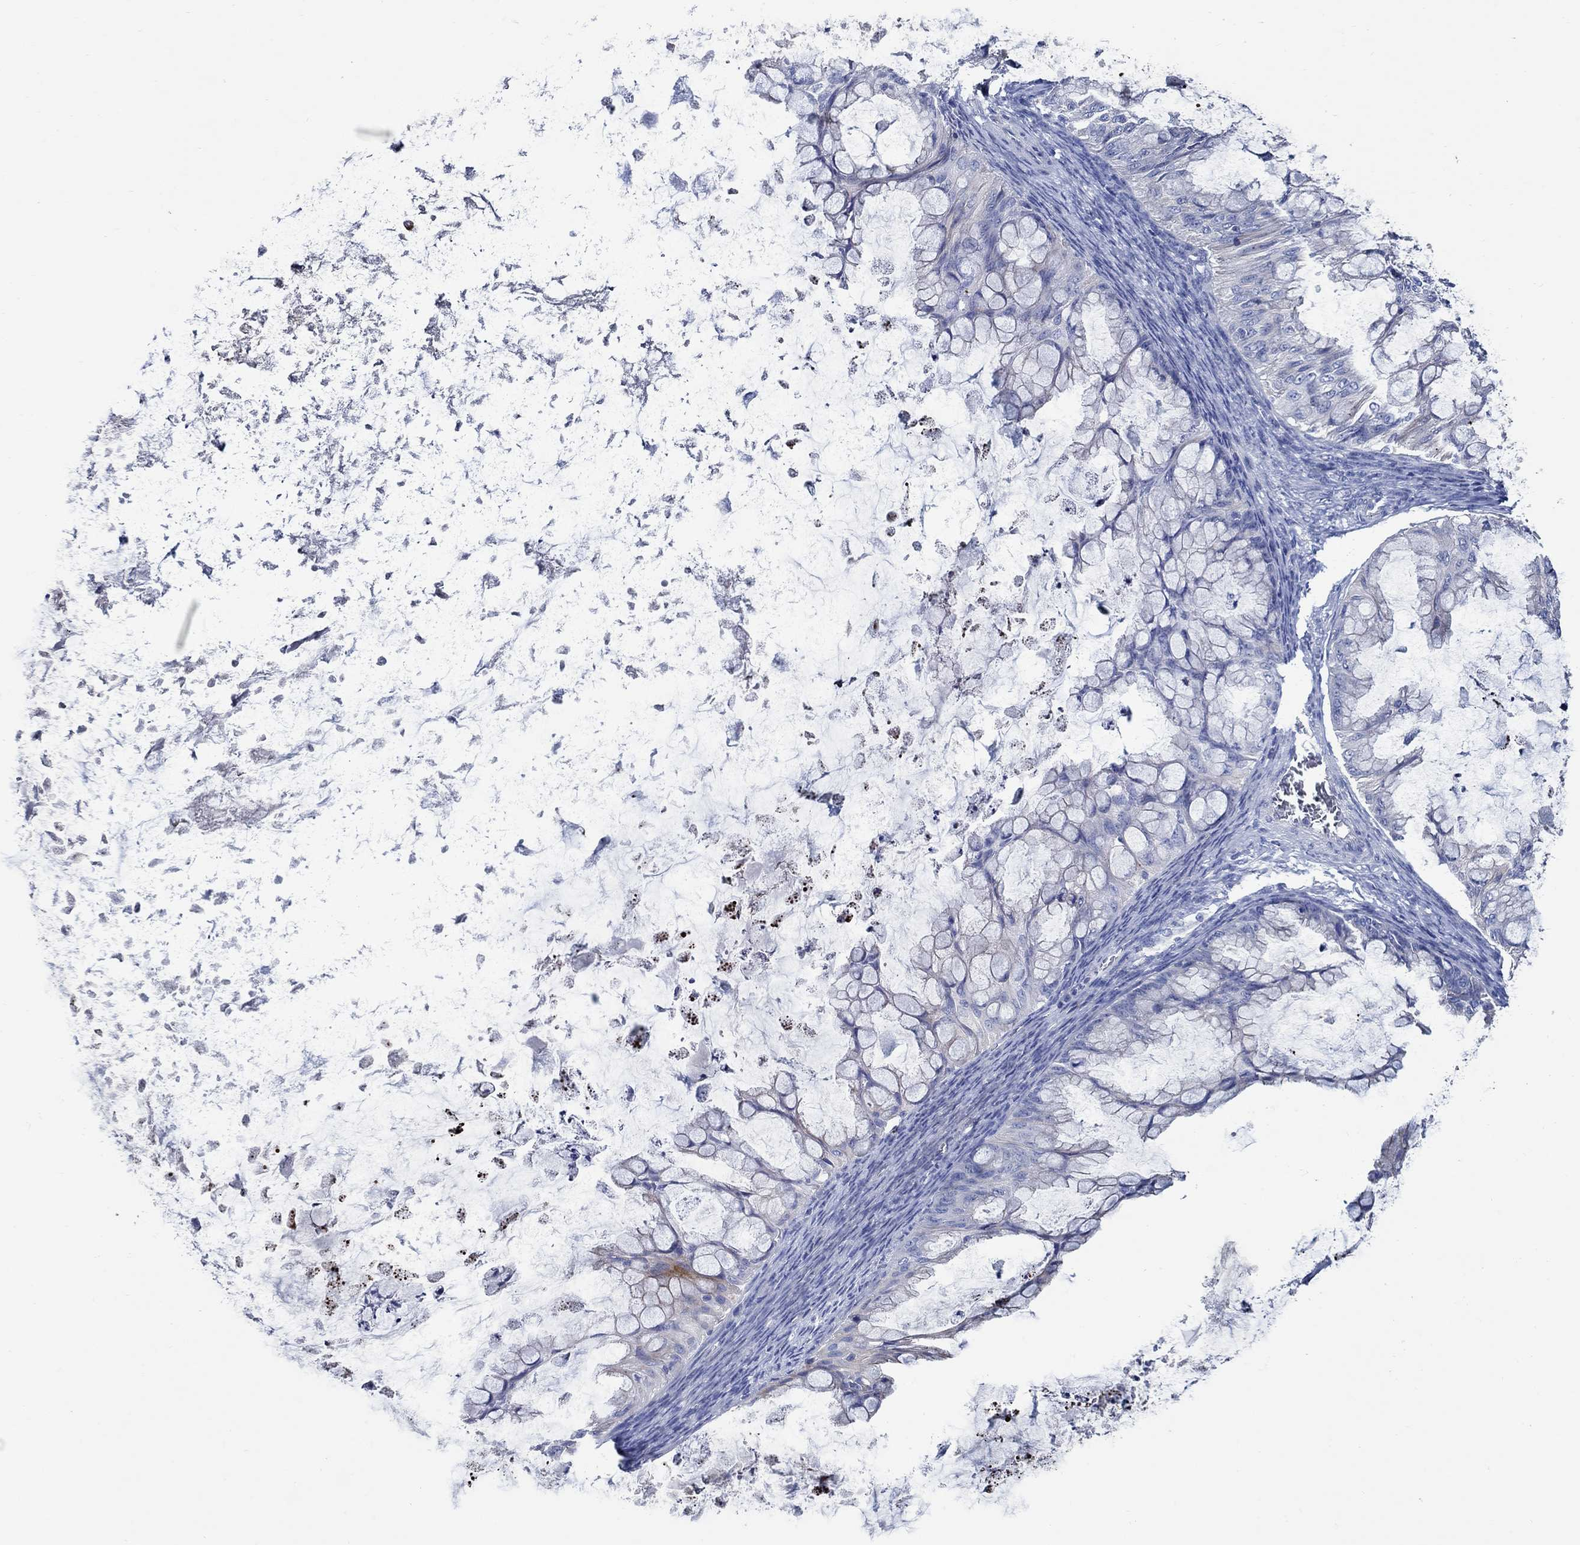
{"staining": {"intensity": "negative", "quantity": "none", "location": "none"}, "tissue": "ovarian cancer", "cell_type": "Tumor cells", "image_type": "cancer", "snomed": [{"axis": "morphology", "description": "Cystadenocarcinoma, mucinous, NOS"}, {"axis": "topography", "description": "Ovary"}], "caption": "This is an immunohistochemistry (IHC) photomicrograph of ovarian mucinous cystadenocarcinoma. There is no positivity in tumor cells.", "gene": "SKOR1", "patient": {"sex": "female", "age": 35}}